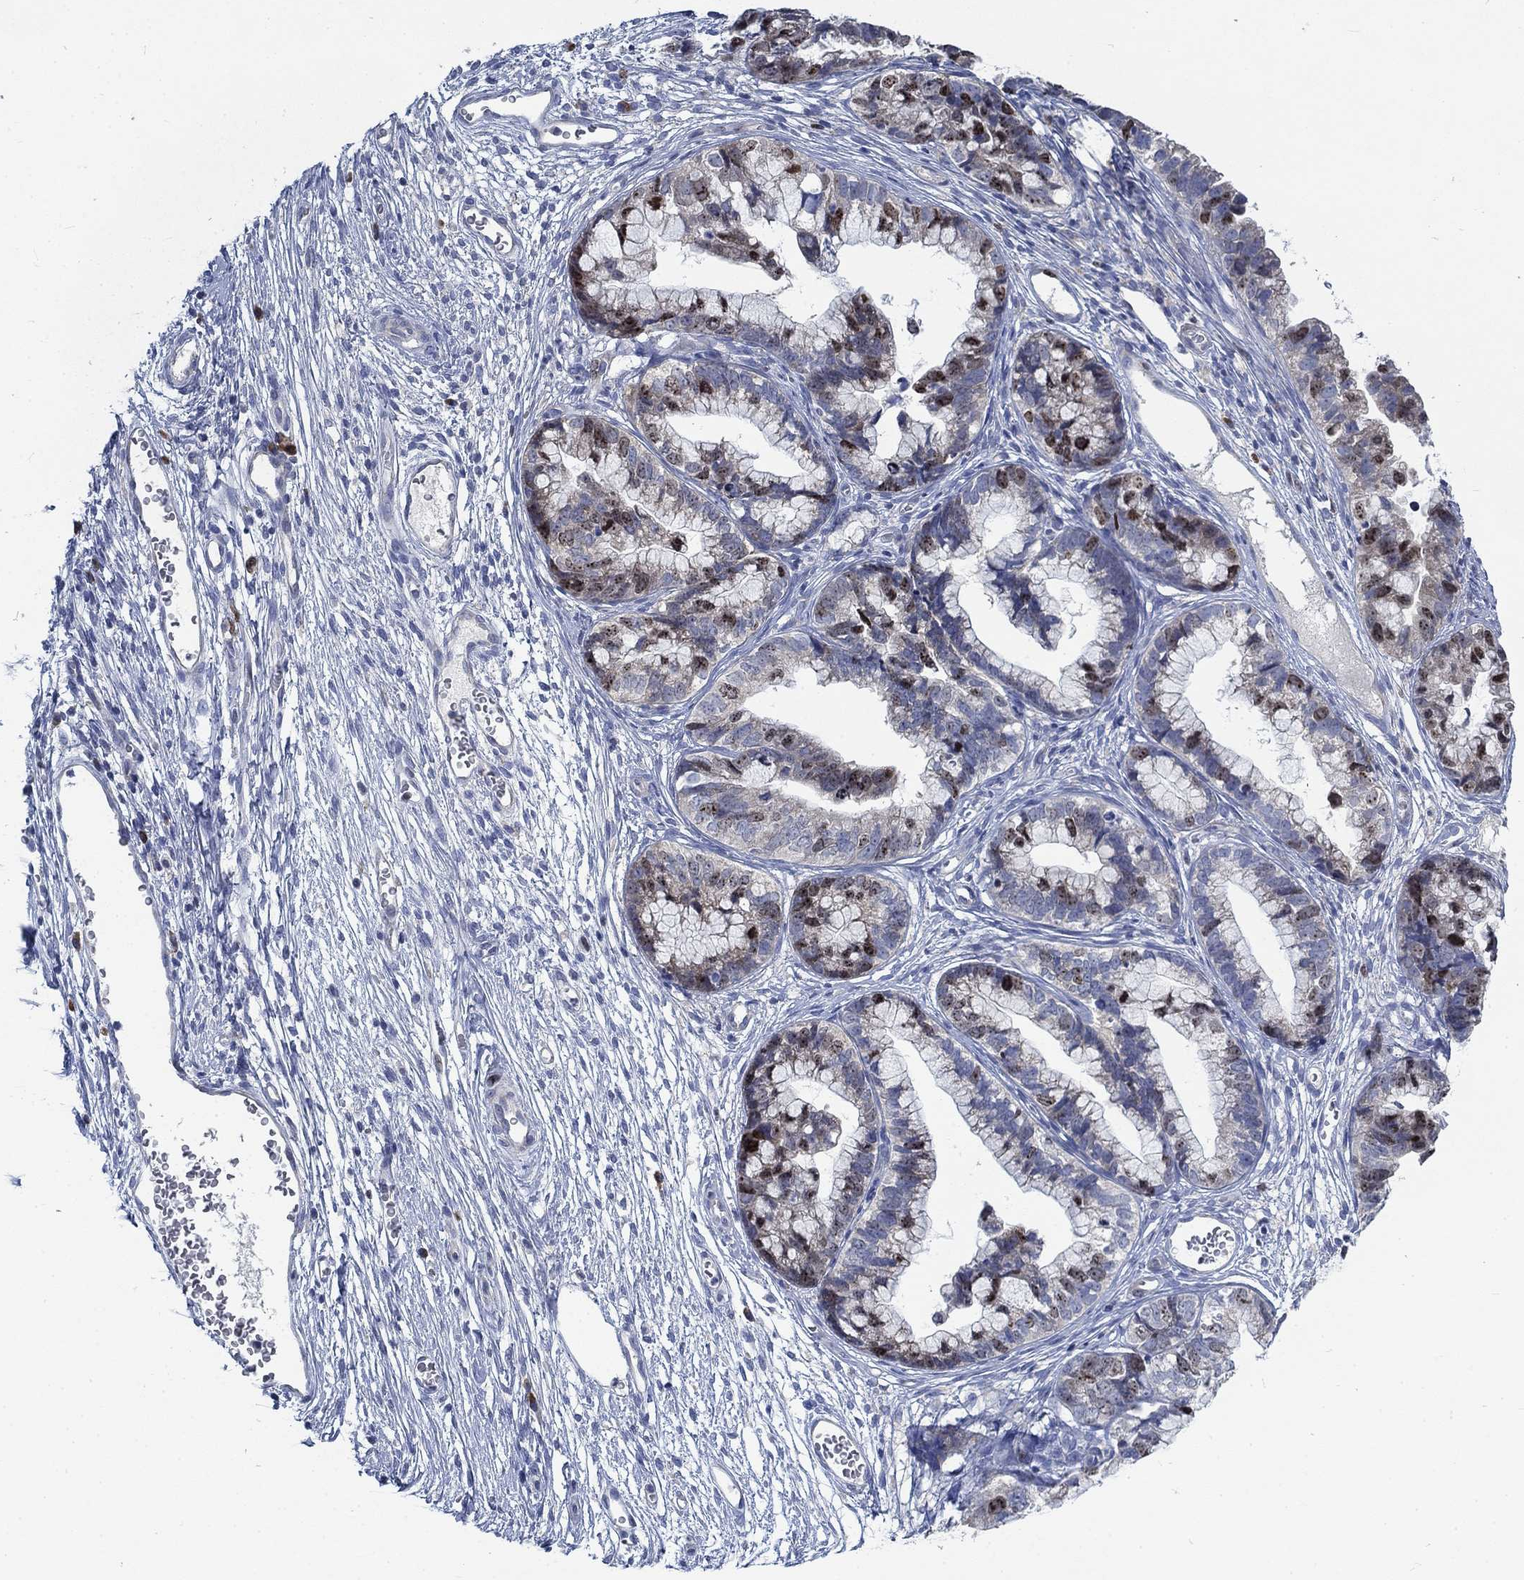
{"staining": {"intensity": "strong", "quantity": "<25%", "location": "nuclear"}, "tissue": "cervical cancer", "cell_type": "Tumor cells", "image_type": "cancer", "snomed": [{"axis": "morphology", "description": "Adenocarcinoma, NOS"}, {"axis": "topography", "description": "Cervix"}], "caption": "Adenocarcinoma (cervical) was stained to show a protein in brown. There is medium levels of strong nuclear staining in approximately <25% of tumor cells. The staining was performed using DAB (3,3'-diaminobenzidine) to visualize the protein expression in brown, while the nuclei were stained in blue with hematoxylin (Magnification: 20x).", "gene": "MMP24", "patient": {"sex": "female", "age": 44}}